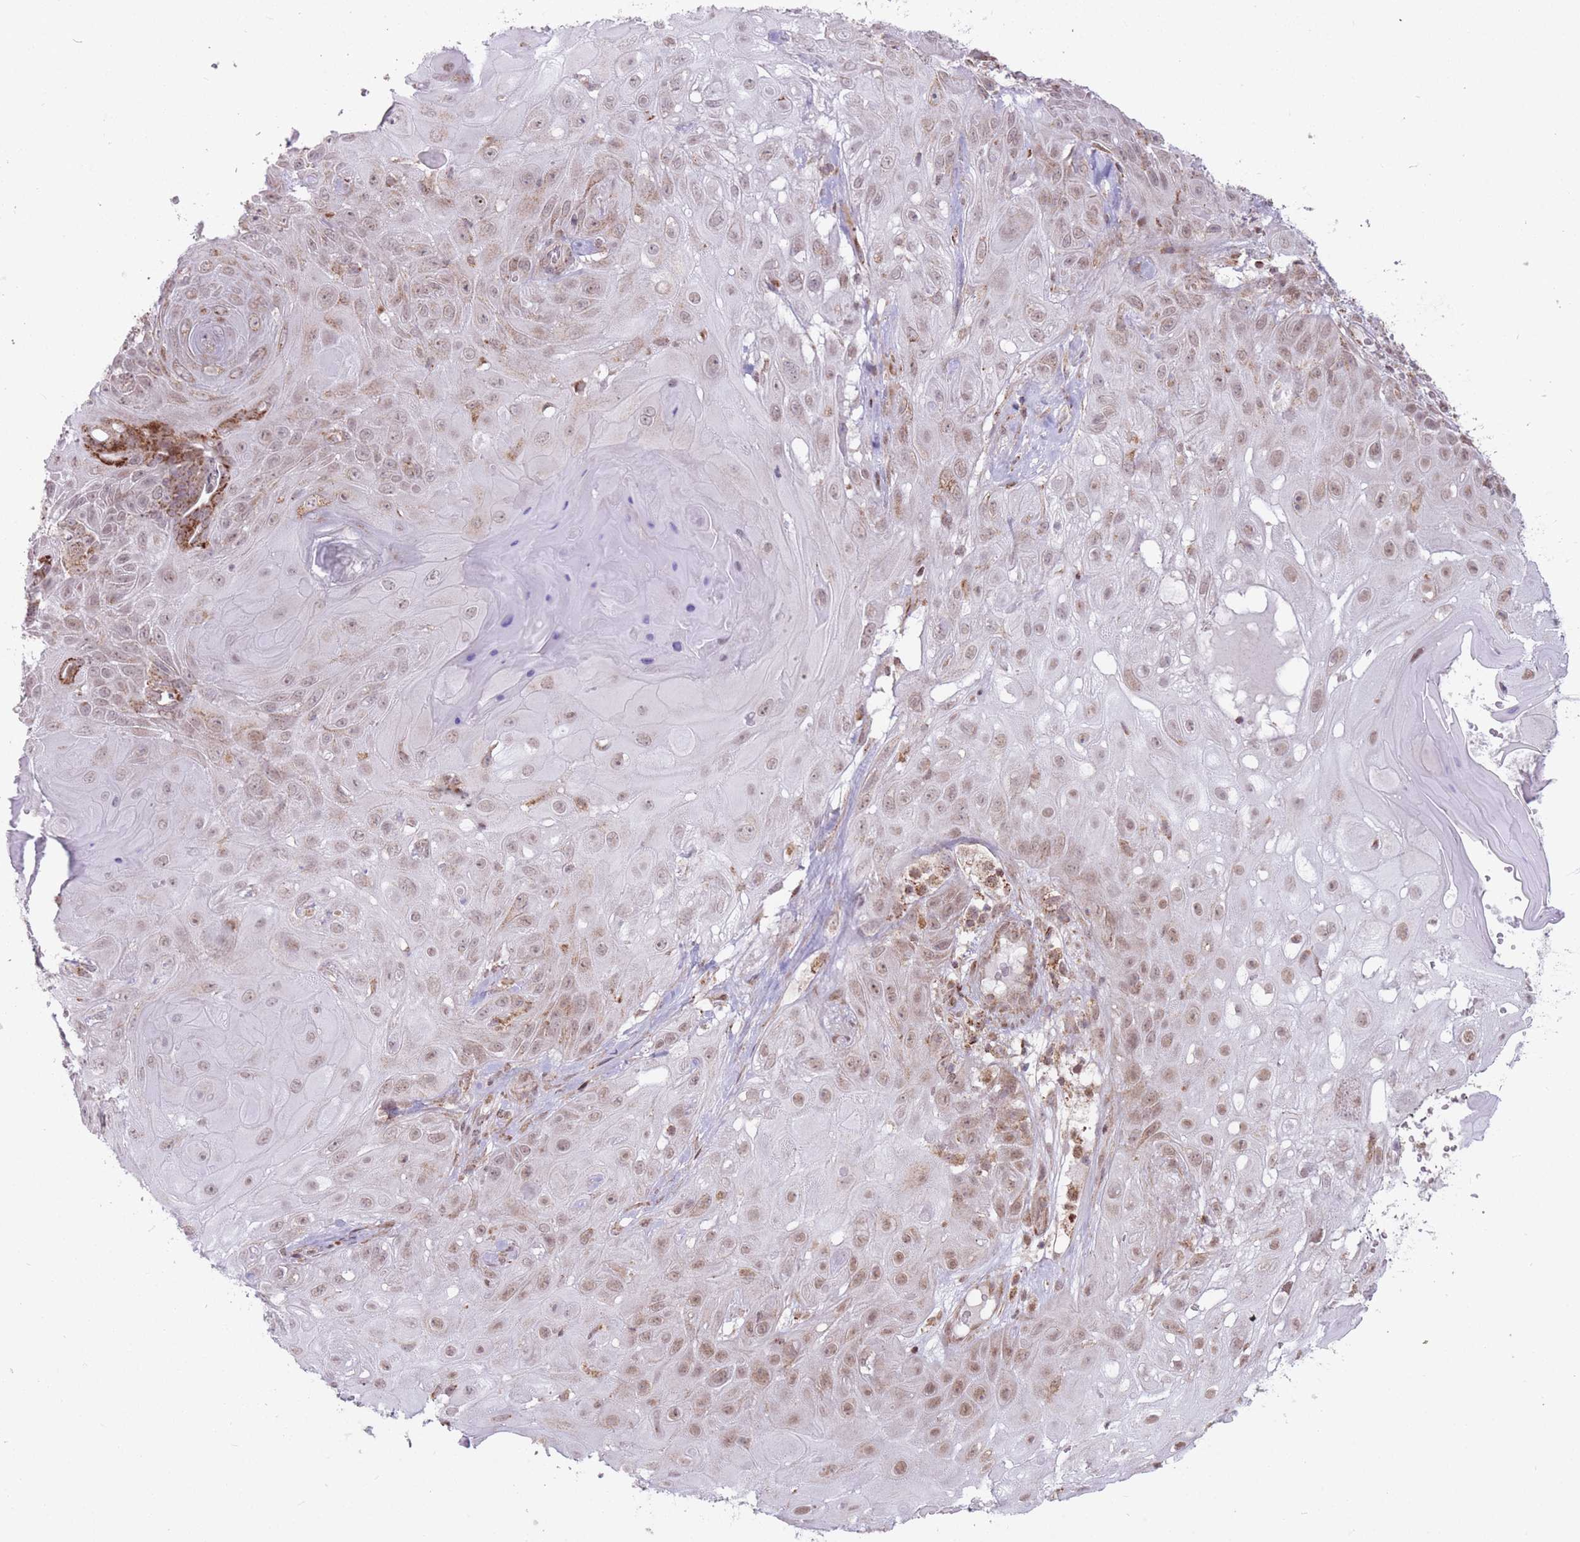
{"staining": {"intensity": "moderate", "quantity": "25%-75%", "location": "nuclear"}, "tissue": "skin cancer", "cell_type": "Tumor cells", "image_type": "cancer", "snomed": [{"axis": "morphology", "description": "Normal tissue, NOS"}, {"axis": "morphology", "description": "Squamous cell carcinoma, NOS"}, {"axis": "topography", "description": "Skin"}, {"axis": "topography", "description": "Cartilage tissue"}], "caption": "Approximately 25%-75% of tumor cells in skin cancer (squamous cell carcinoma) reveal moderate nuclear protein positivity as visualized by brown immunohistochemical staining.", "gene": "DPYSL4", "patient": {"sex": "female", "age": 79}}